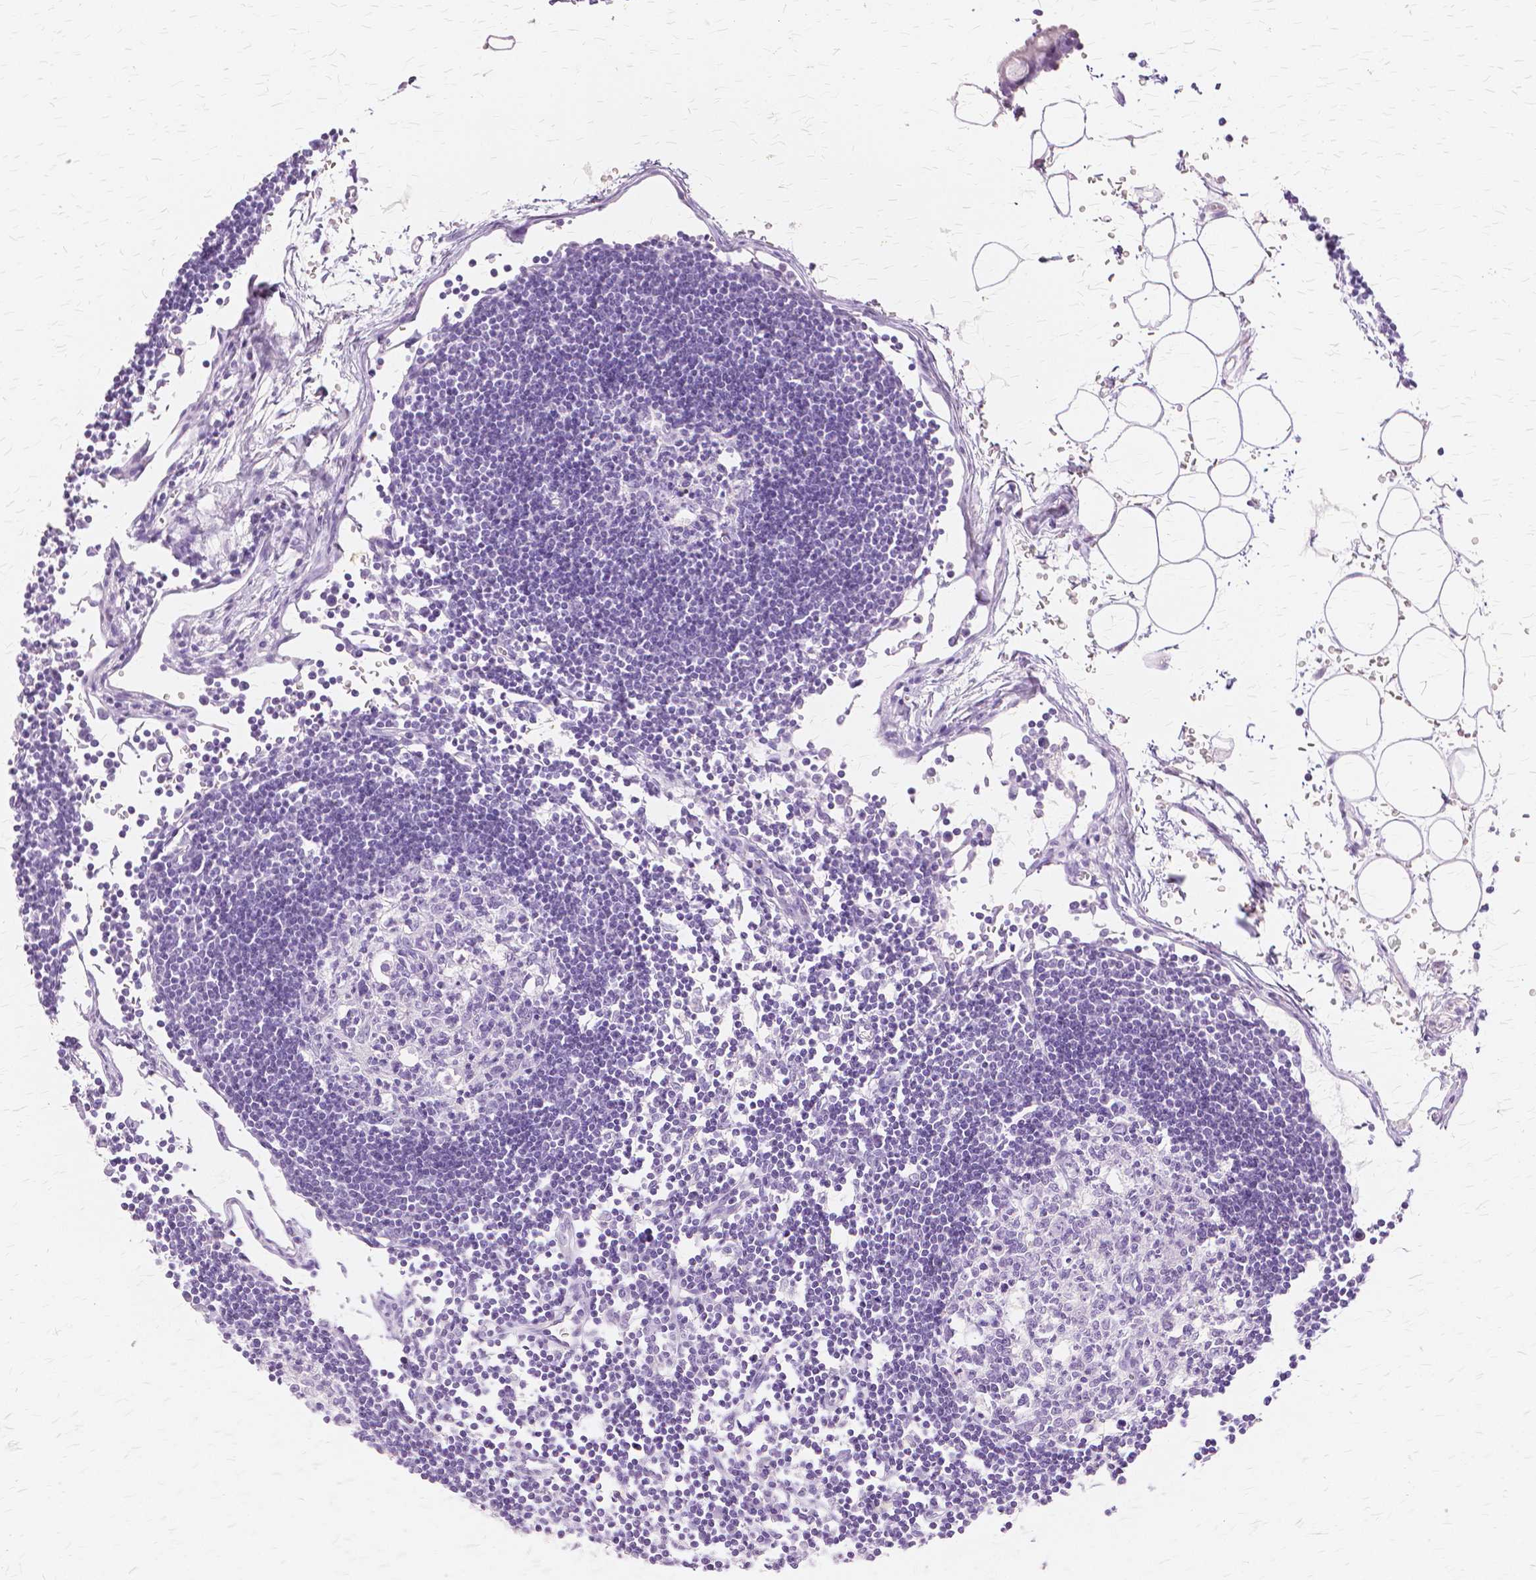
{"staining": {"intensity": "negative", "quantity": "none", "location": "none"}, "tissue": "lymph node", "cell_type": "Germinal center cells", "image_type": "normal", "snomed": [{"axis": "morphology", "description": "Normal tissue, NOS"}, {"axis": "topography", "description": "Lymph node"}], "caption": "DAB immunohistochemical staining of benign human lymph node exhibits no significant staining in germinal center cells. The staining is performed using DAB (3,3'-diaminobenzidine) brown chromogen with nuclei counter-stained in using hematoxylin.", "gene": "TGM1", "patient": {"sex": "female", "age": 65}}